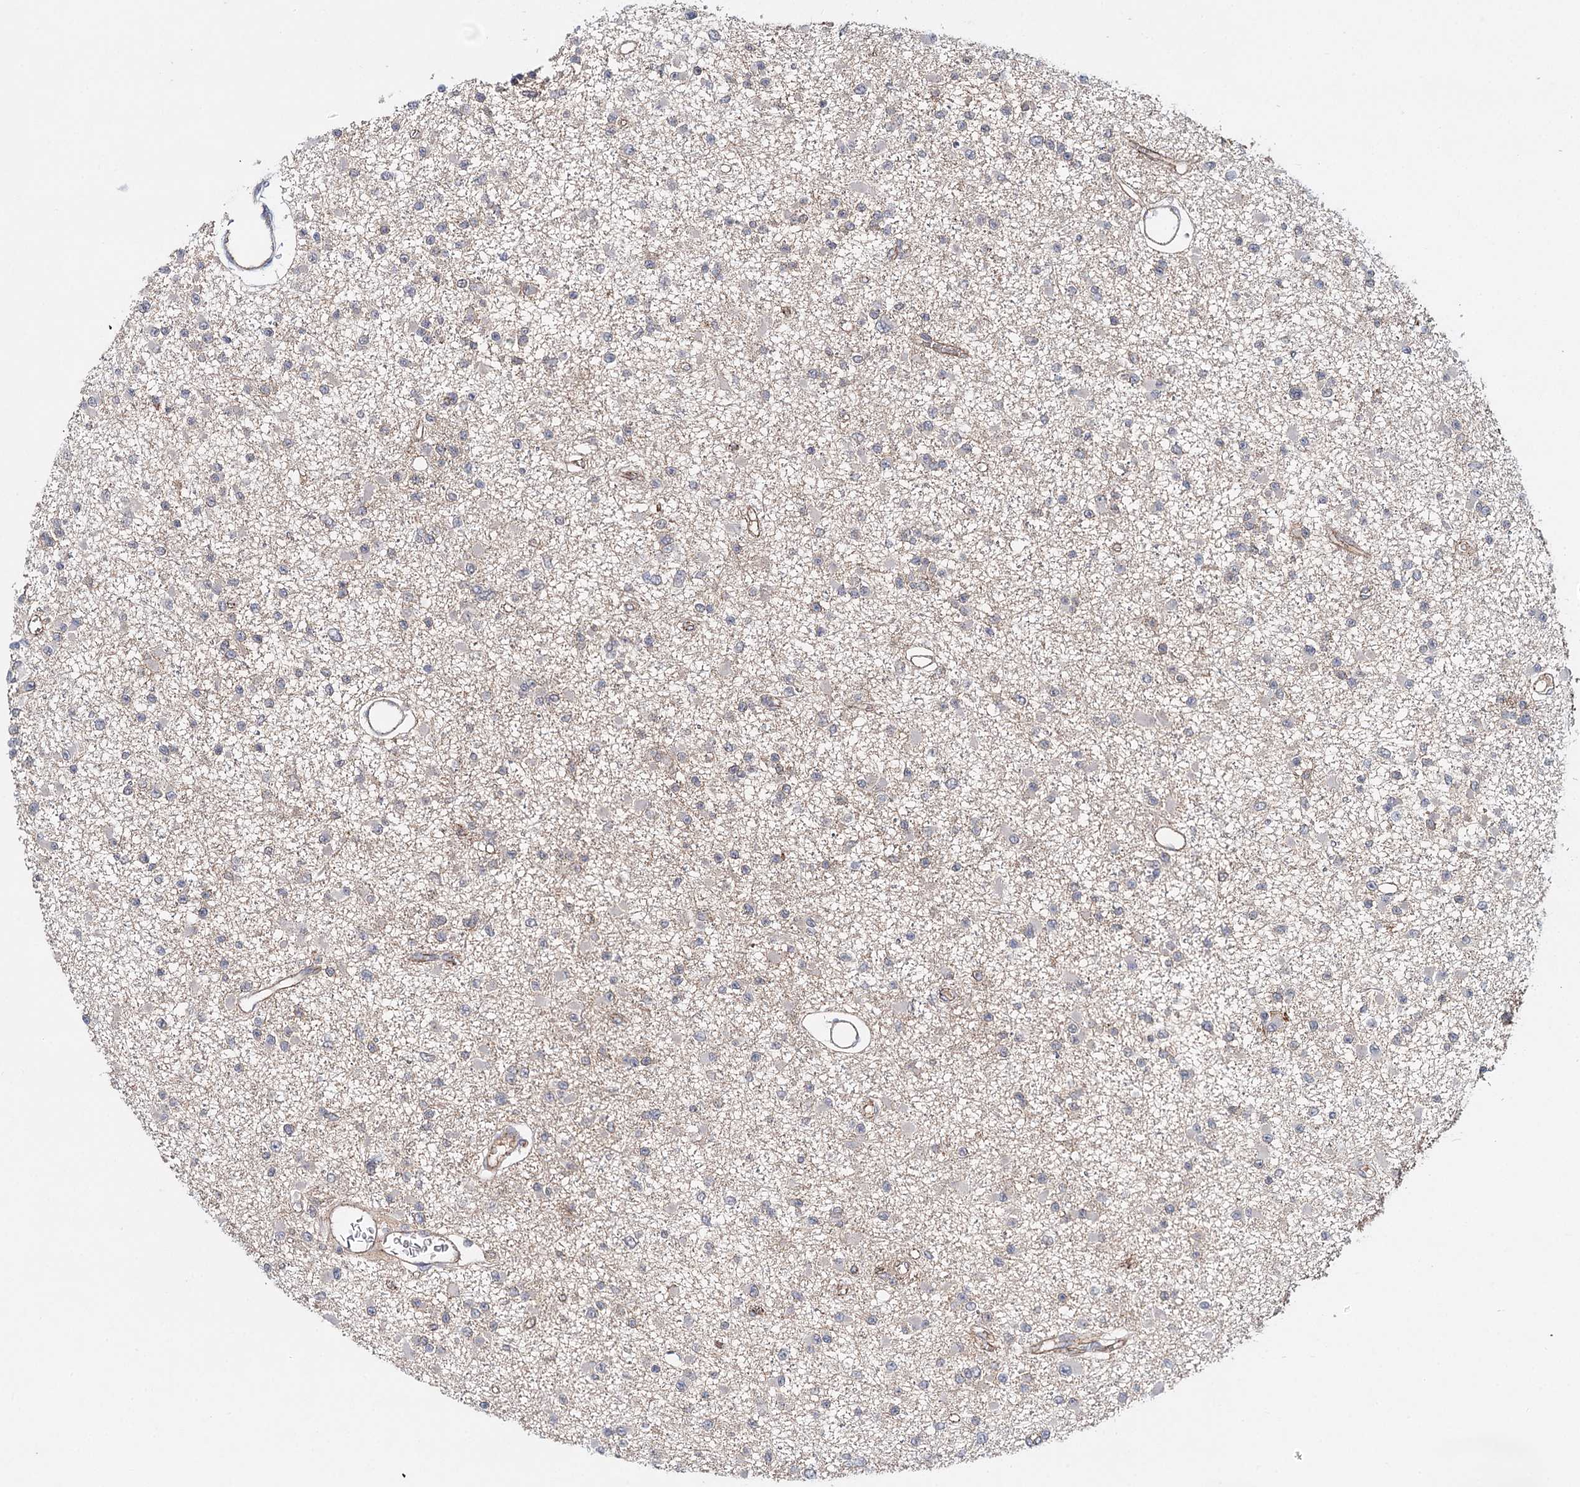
{"staining": {"intensity": "negative", "quantity": "none", "location": "none"}, "tissue": "glioma", "cell_type": "Tumor cells", "image_type": "cancer", "snomed": [{"axis": "morphology", "description": "Glioma, malignant, Low grade"}, {"axis": "topography", "description": "Brain"}], "caption": "The image reveals no significant positivity in tumor cells of glioma. (Brightfield microscopy of DAB immunohistochemistry at high magnification).", "gene": "PKP4", "patient": {"sex": "female", "age": 22}}